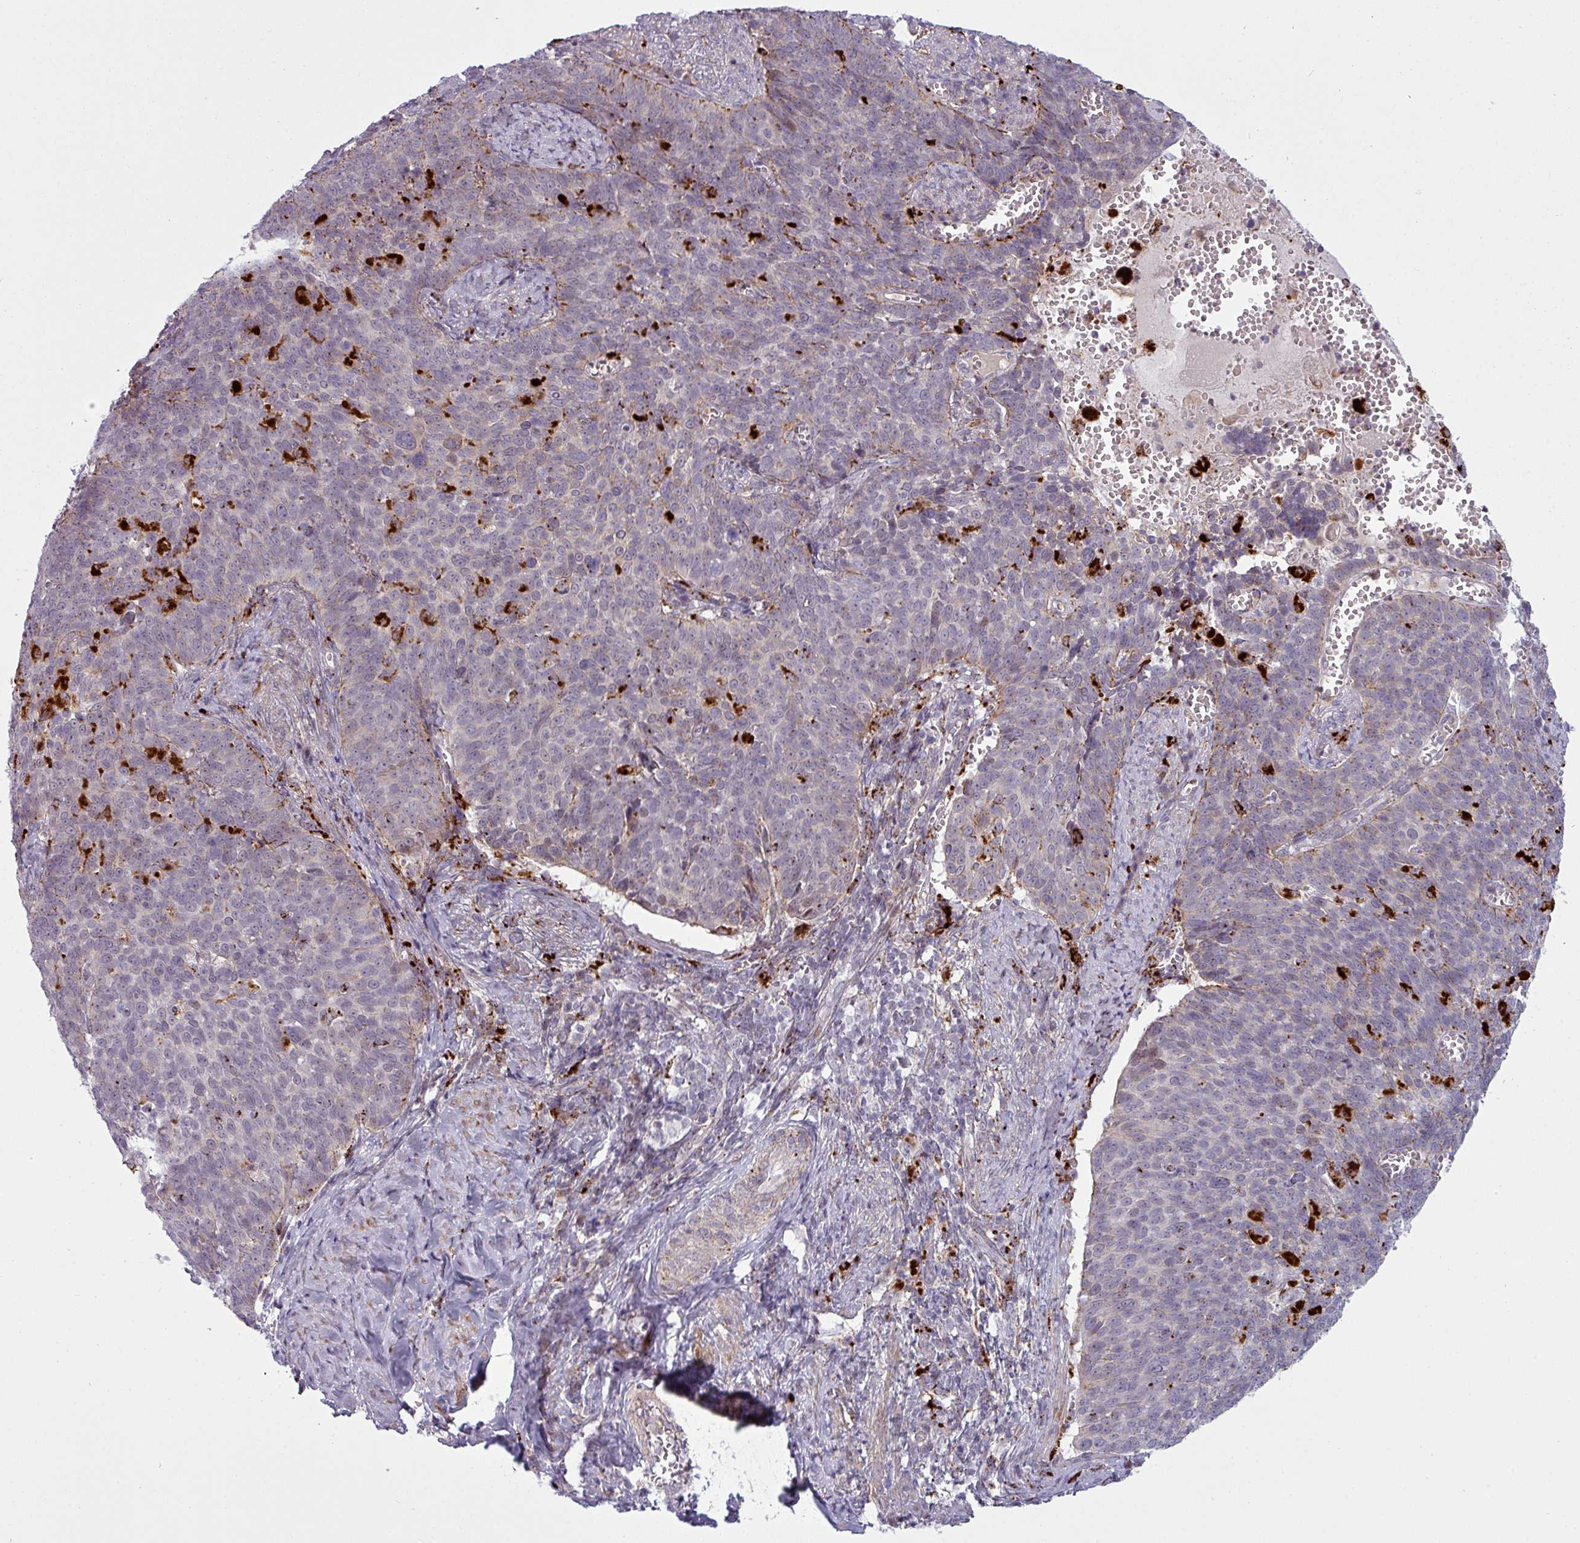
{"staining": {"intensity": "moderate", "quantity": "<25%", "location": "cytoplasmic/membranous"}, "tissue": "cervical cancer", "cell_type": "Tumor cells", "image_type": "cancer", "snomed": [{"axis": "morphology", "description": "Normal tissue, NOS"}, {"axis": "morphology", "description": "Squamous cell carcinoma, NOS"}, {"axis": "topography", "description": "Cervix"}], "caption": "Immunohistochemical staining of squamous cell carcinoma (cervical) exhibits low levels of moderate cytoplasmic/membranous protein staining in about <25% of tumor cells. (IHC, brightfield microscopy, high magnification).", "gene": "MAP7D2", "patient": {"sex": "female", "age": 39}}